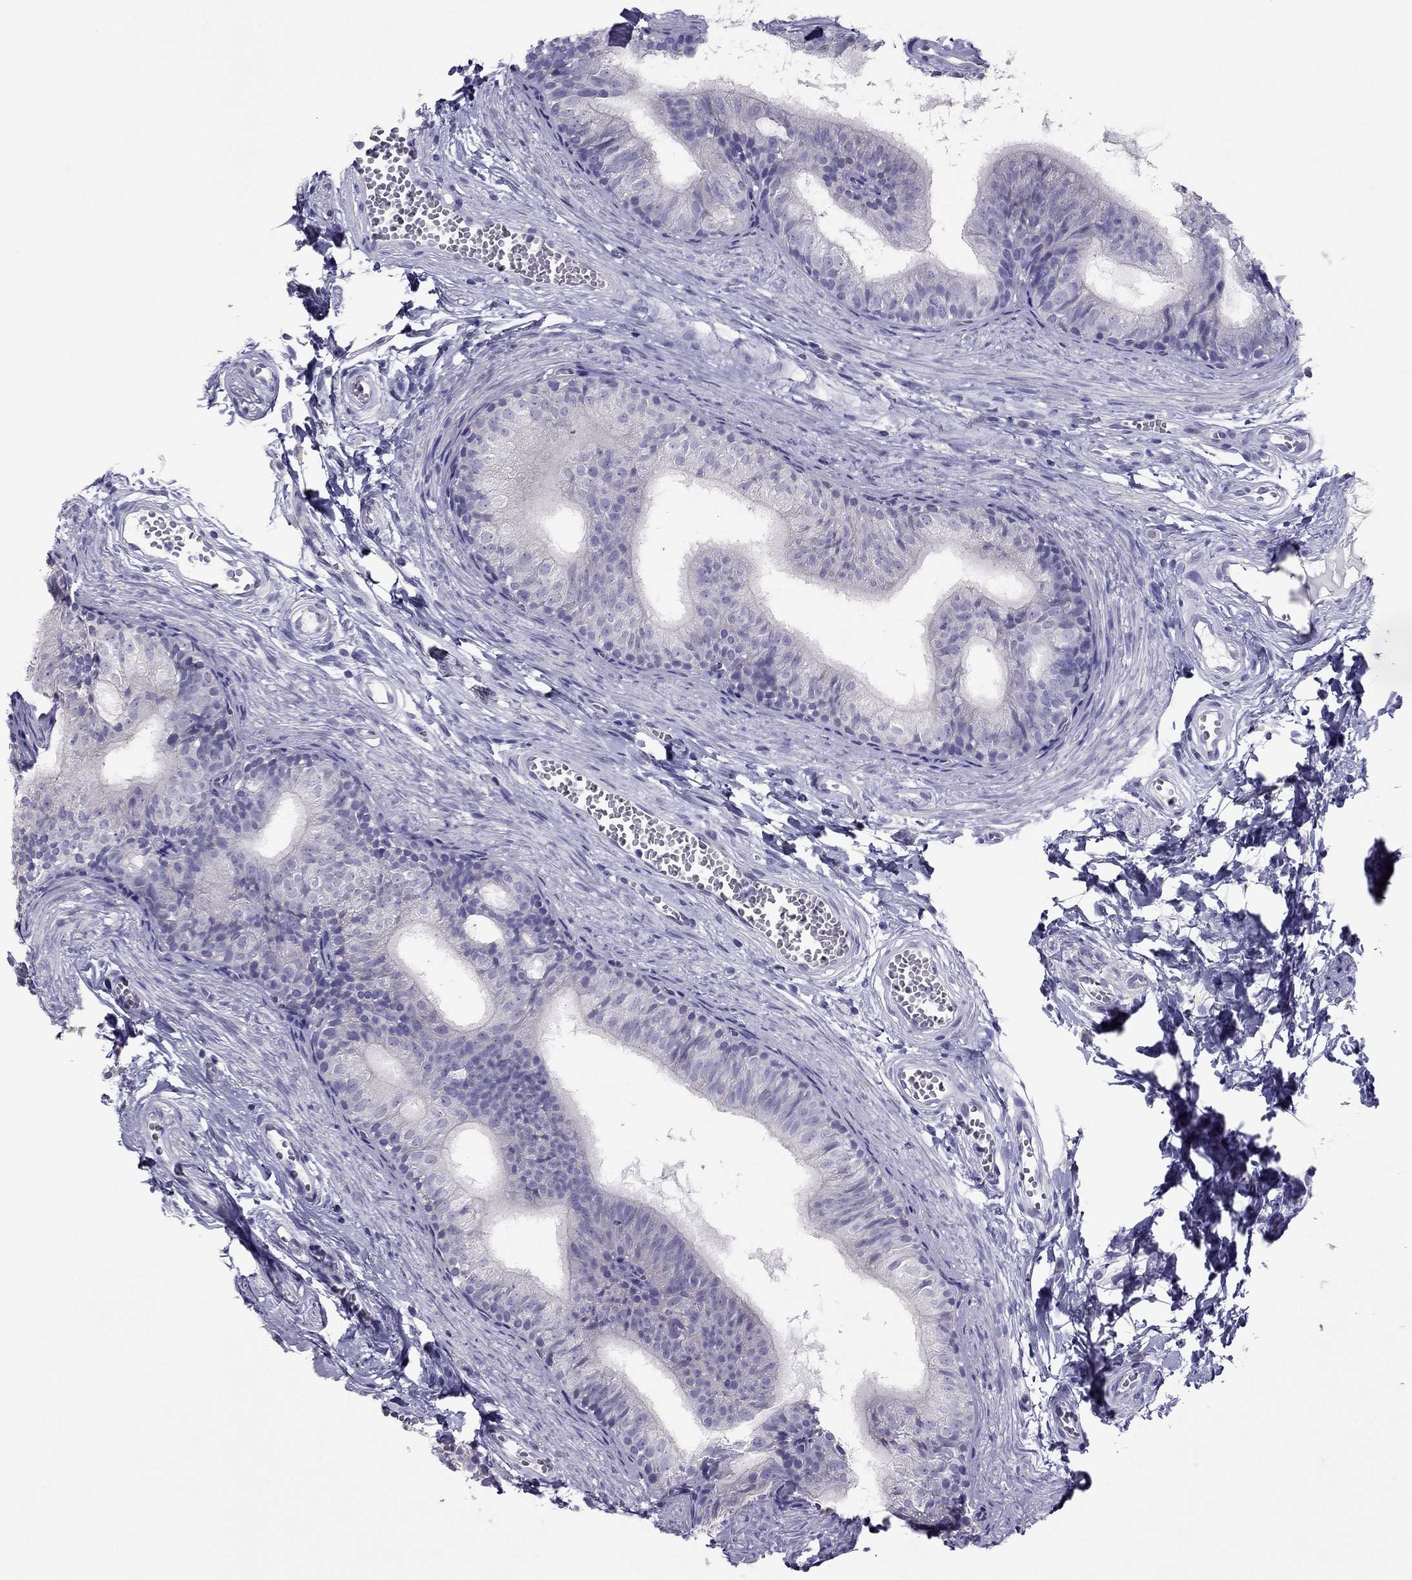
{"staining": {"intensity": "negative", "quantity": "none", "location": "none"}, "tissue": "epididymis", "cell_type": "Glandular cells", "image_type": "normal", "snomed": [{"axis": "morphology", "description": "Normal tissue, NOS"}, {"axis": "topography", "description": "Epididymis"}], "caption": "DAB immunohistochemical staining of benign human epididymis displays no significant staining in glandular cells. (Brightfield microscopy of DAB (3,3'-diaminobenzidine) immunohistochemistry (IHC) at high magnification).", "gene": "PDE6A", "patient": {"sex": "male", "age": 22}}